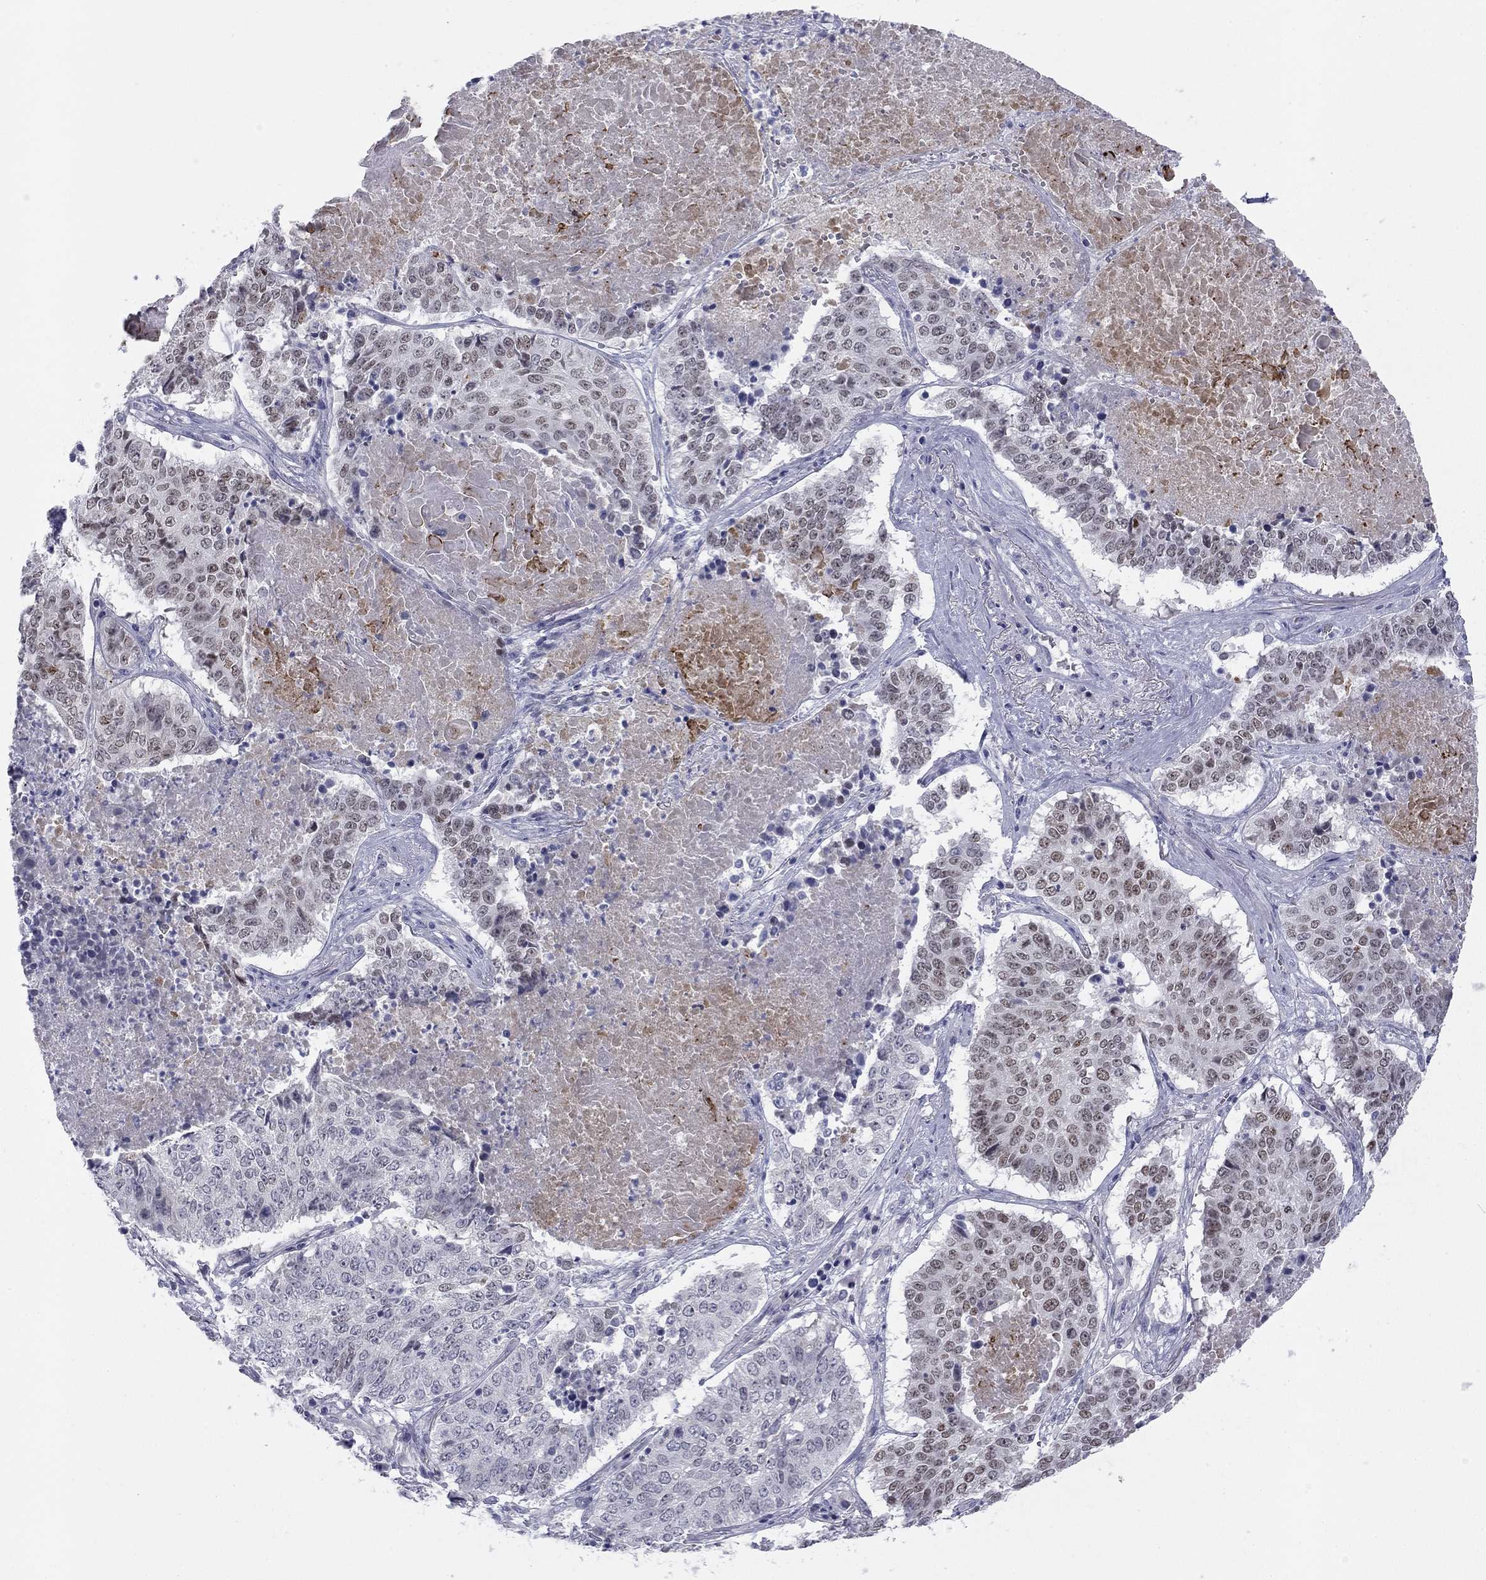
{"staining": {"intensity": "moderate", "quantity": "<25%", "location": "nuclear"}, "tissue": "lung cancer", "cell_type": "Tumor cells", "image_type": "cancer", "snomed": [{"axis": "morphology", "description": "Squamous cell carcinoma, NOS"}, {"axis": "topography", "description": "Lung"}], "caption": "Immunohistochemical staining of lung cancer (squamous cell carcinoma) shows moderate nuclear protein positivity in about <25% of tumor cells. (Stains: DAB (3,3'-diaminobenzidine) in brown, nuclei in blue, Microscopy: brightfield microscopy at high magnification).", "gene": "TFAP2B", "patient": {"sex": "male", "age": 64}}